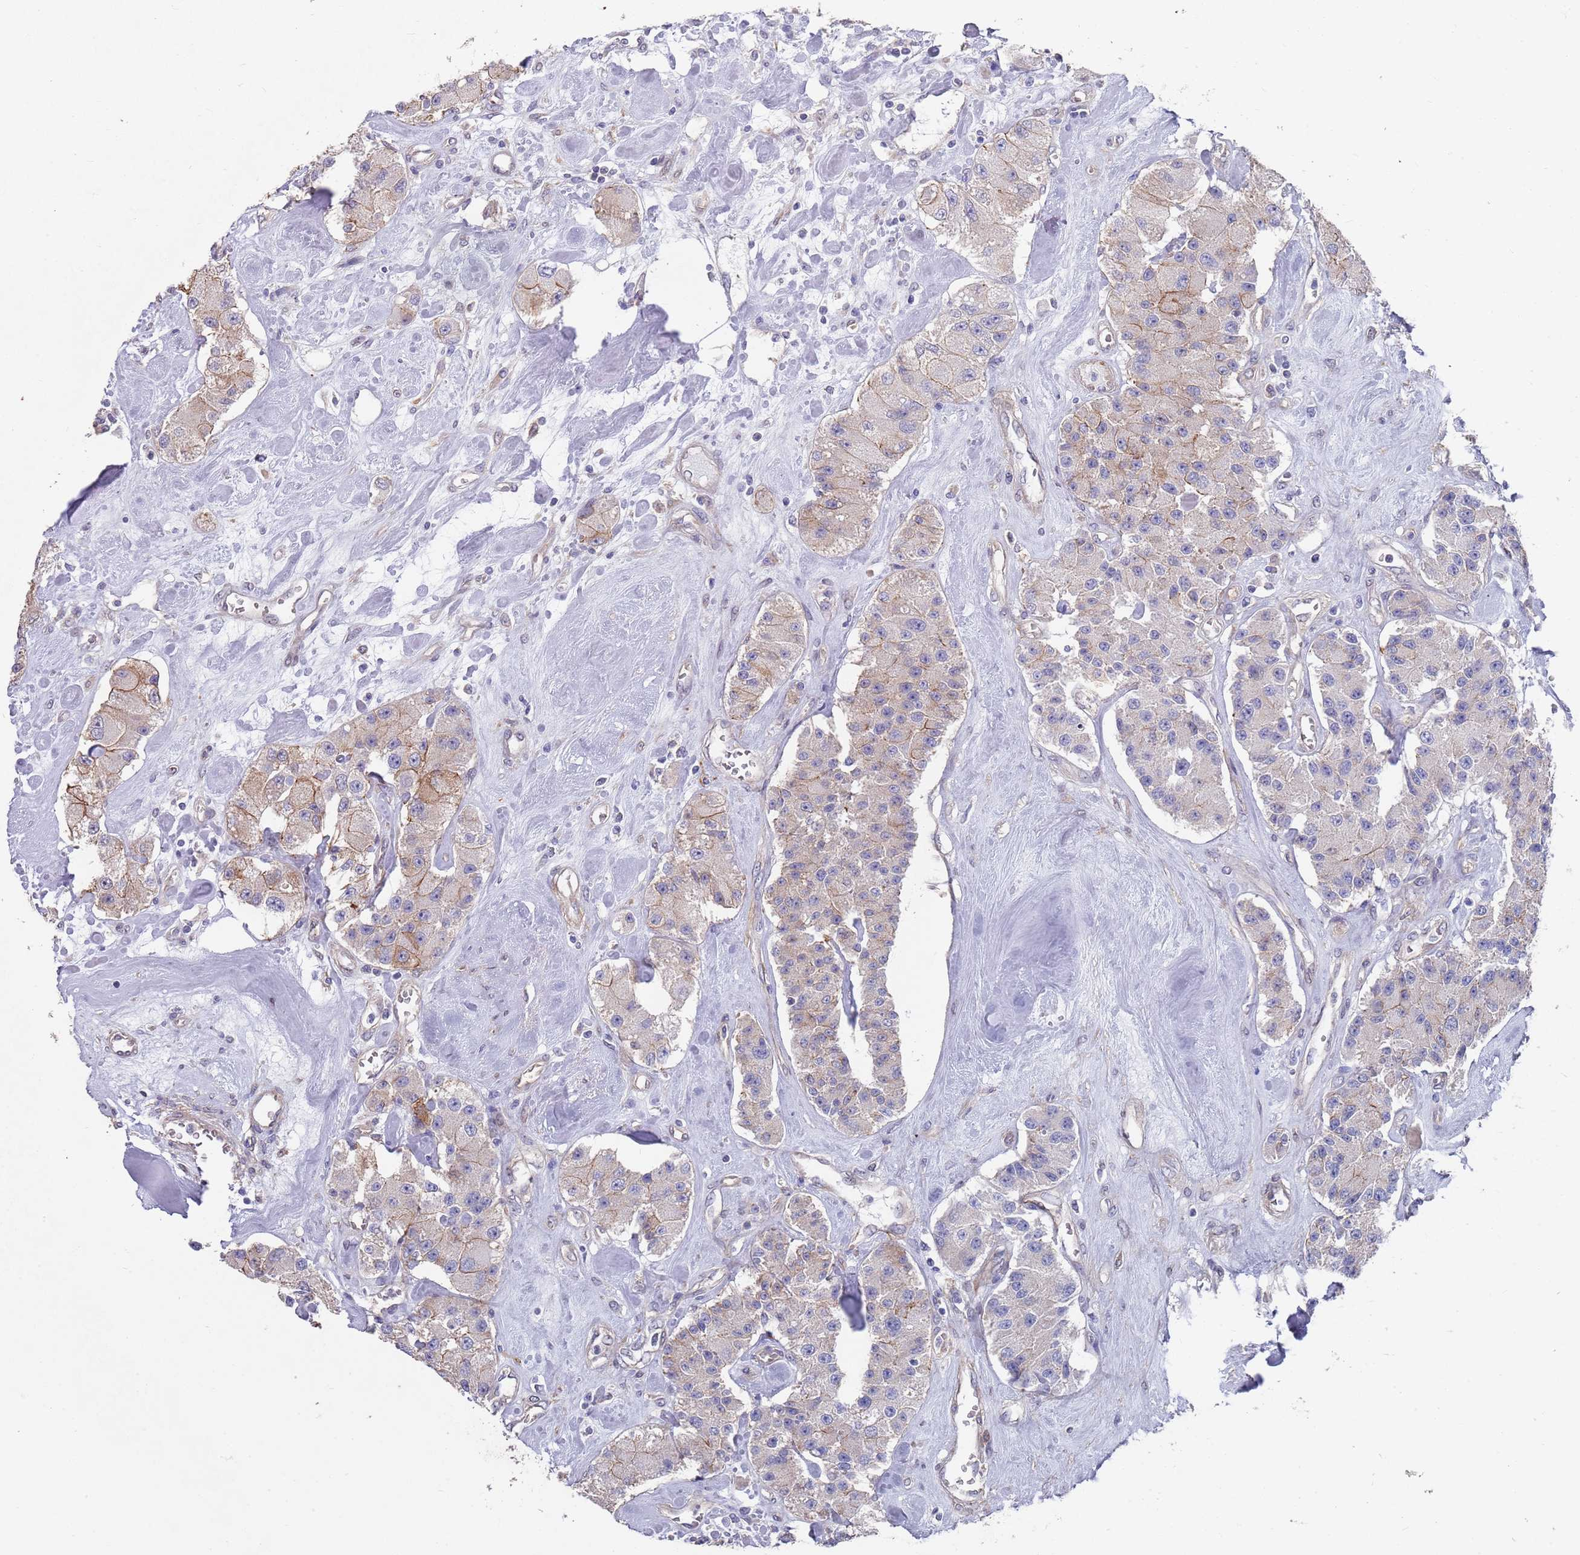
{"staining": {"intensity": "weak", "quantity": "25%-75%", "location": "cytoplasmic/membranous"}, "tissue": "carcinoid", "cell_type": "Tumor cells", "image_type": "cancer", "snomed": [{"axis": "morphology", "description": "Carcinoid, malignant, NOS"}, {"axis": "topography", "description": "Pancreas"}], "caption": "An immunohistochemistry (IHC) image of tumor tissue is shown. Protein staining in brown shows weak cytoplasmic/membranous positivity in carcinoid within tumor cells.", "gene": "ANK2", "patient": {"sex": "male", "age": 41}}